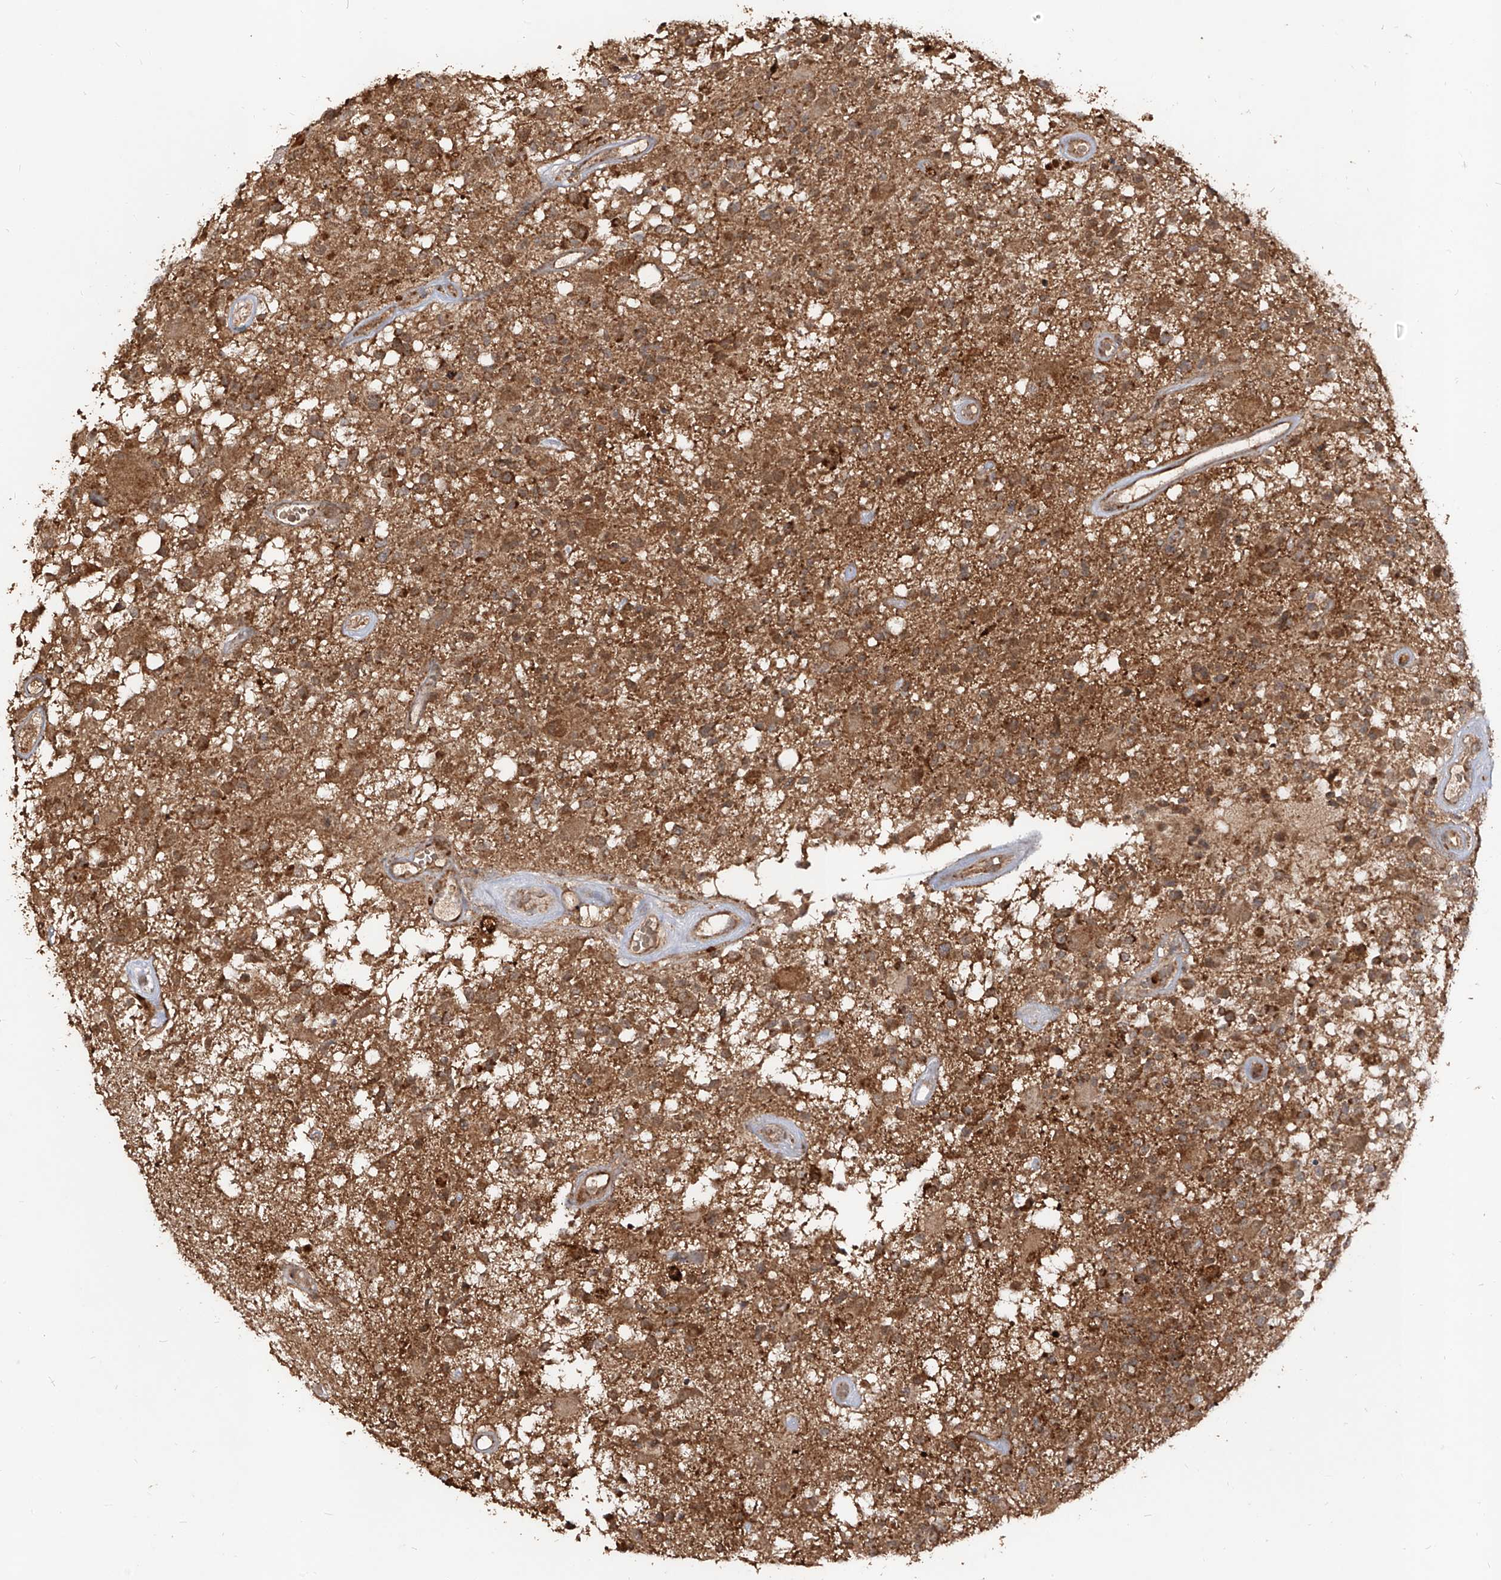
{"staining": {"intensity": "moderate", "quantity": ">75%", "location": "cytoplasmic/membranous"}, "tissue": "glioma", "cell_type": "Tumor cells", "image_type": "cancer", "snomed": [{"axis": "morphology", "description": "Glioma, malignant, High grade"}, {"axis": "morphology", "description": "Glioblastoma, NOS"}, {"axis": "topography", "description": "Brain"}], "caption": "The histopathology image demonstrates a brown stain indicating the presence of a protein in the cytoplasmic/membranous of tumor cells in glioma.", "gene": "AIM2", "patient": {"sex": "male", "age": 60}}